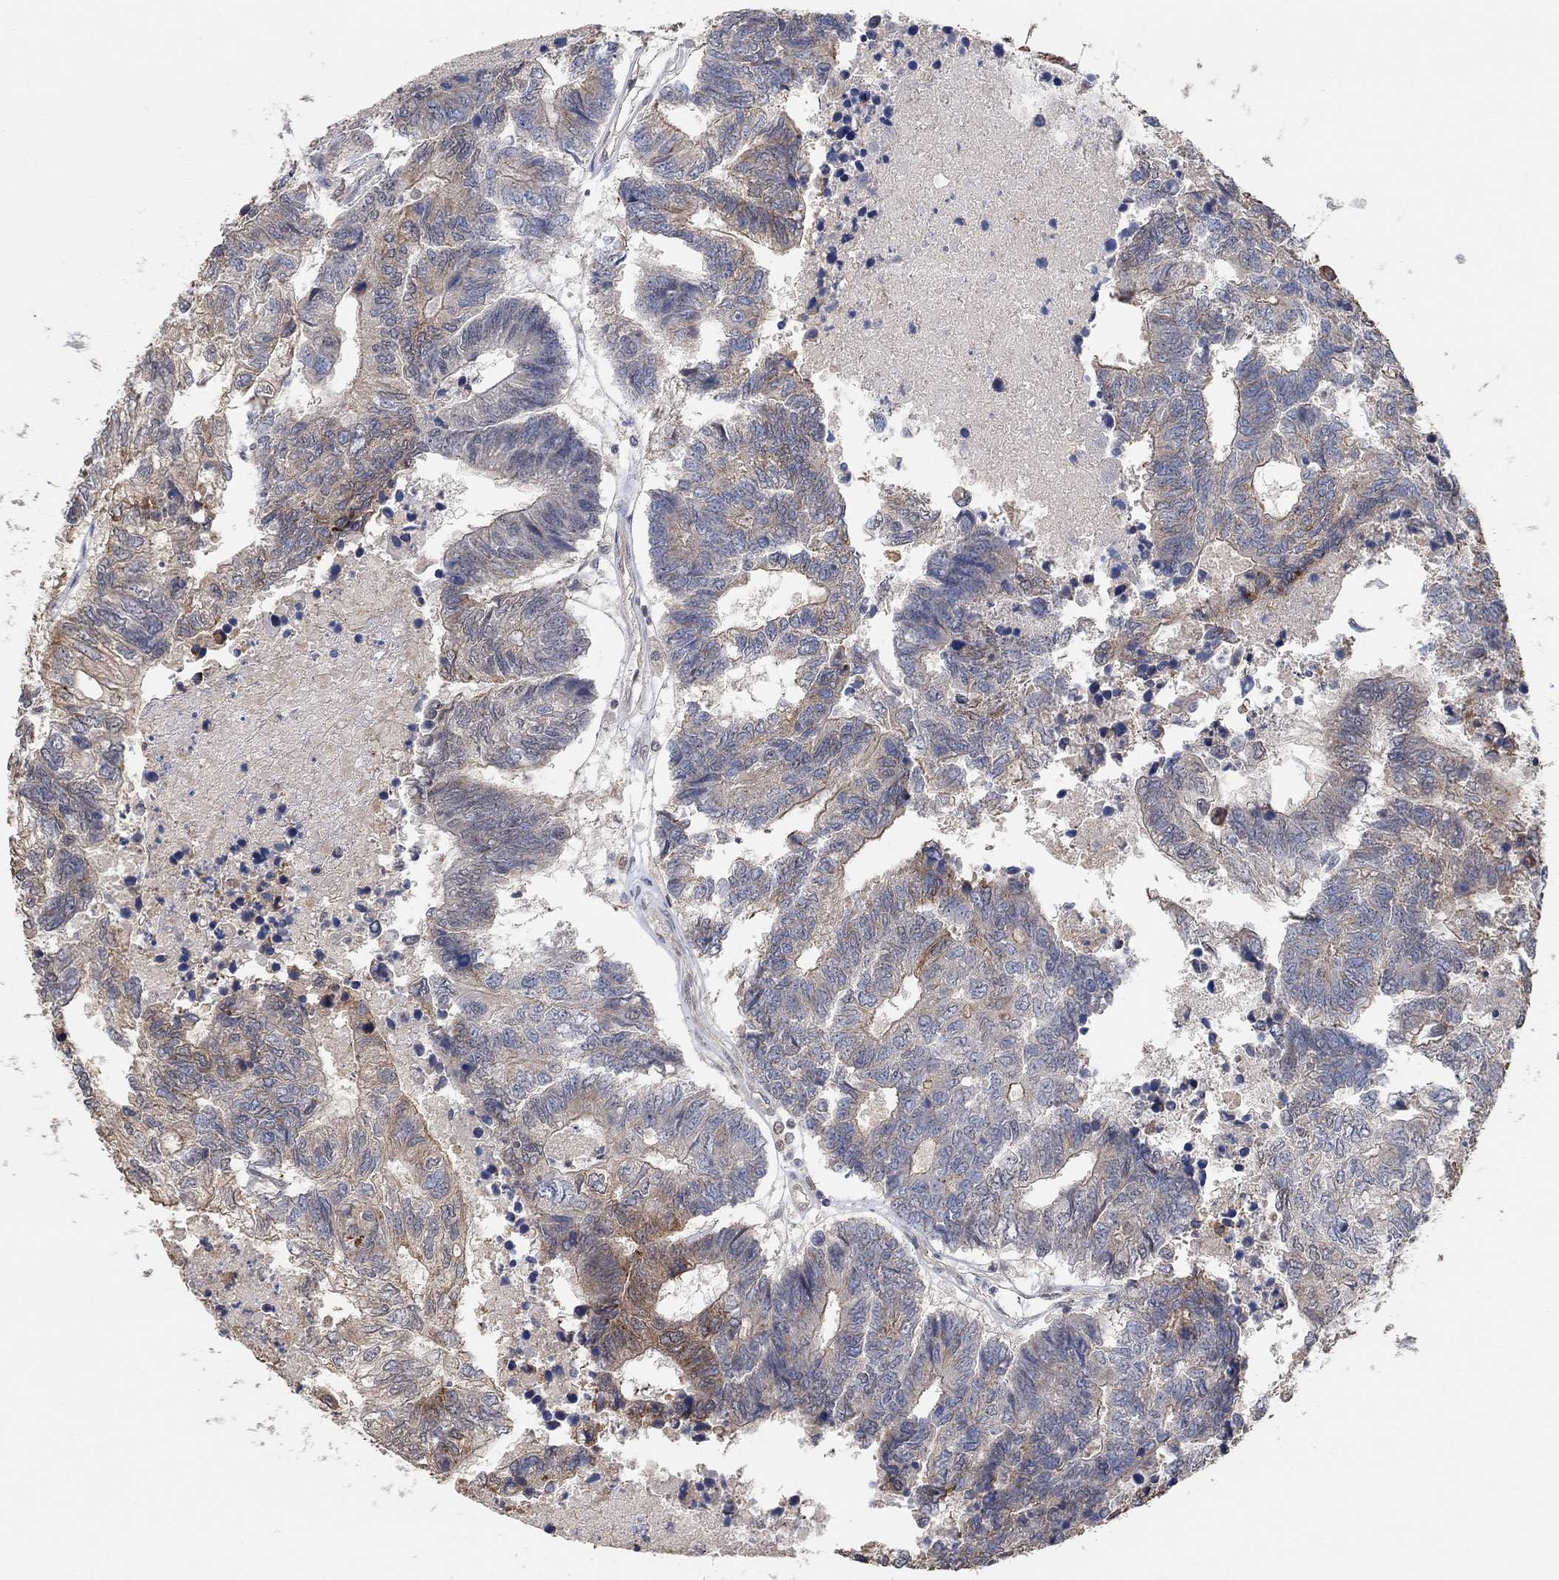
{"staining": {"intensity": "moderate", "quantity": "<25%", "location": "cytoplasmic/membranous"}, "tissue": "colorectal cancer", "cell_type": "Tumor cells", "image_type": "cancer", "snomed": [{"axis": "morphology", "description": "Adenocarcinoma, NOS"}, {"axis": "topography", "description": "Colon"}], "caption": "Tumor cells demonstrate low levels of moderate cytoplasmic/membranous staining in about <25% of cells in adenocarcinoma (colorectal). (DAB (3,3'-diaminobenzidine) IHC with brightfield microscopy, high magnification).", "gene": "UNC5B", "patient": {"sex": "female", "age": 48}}